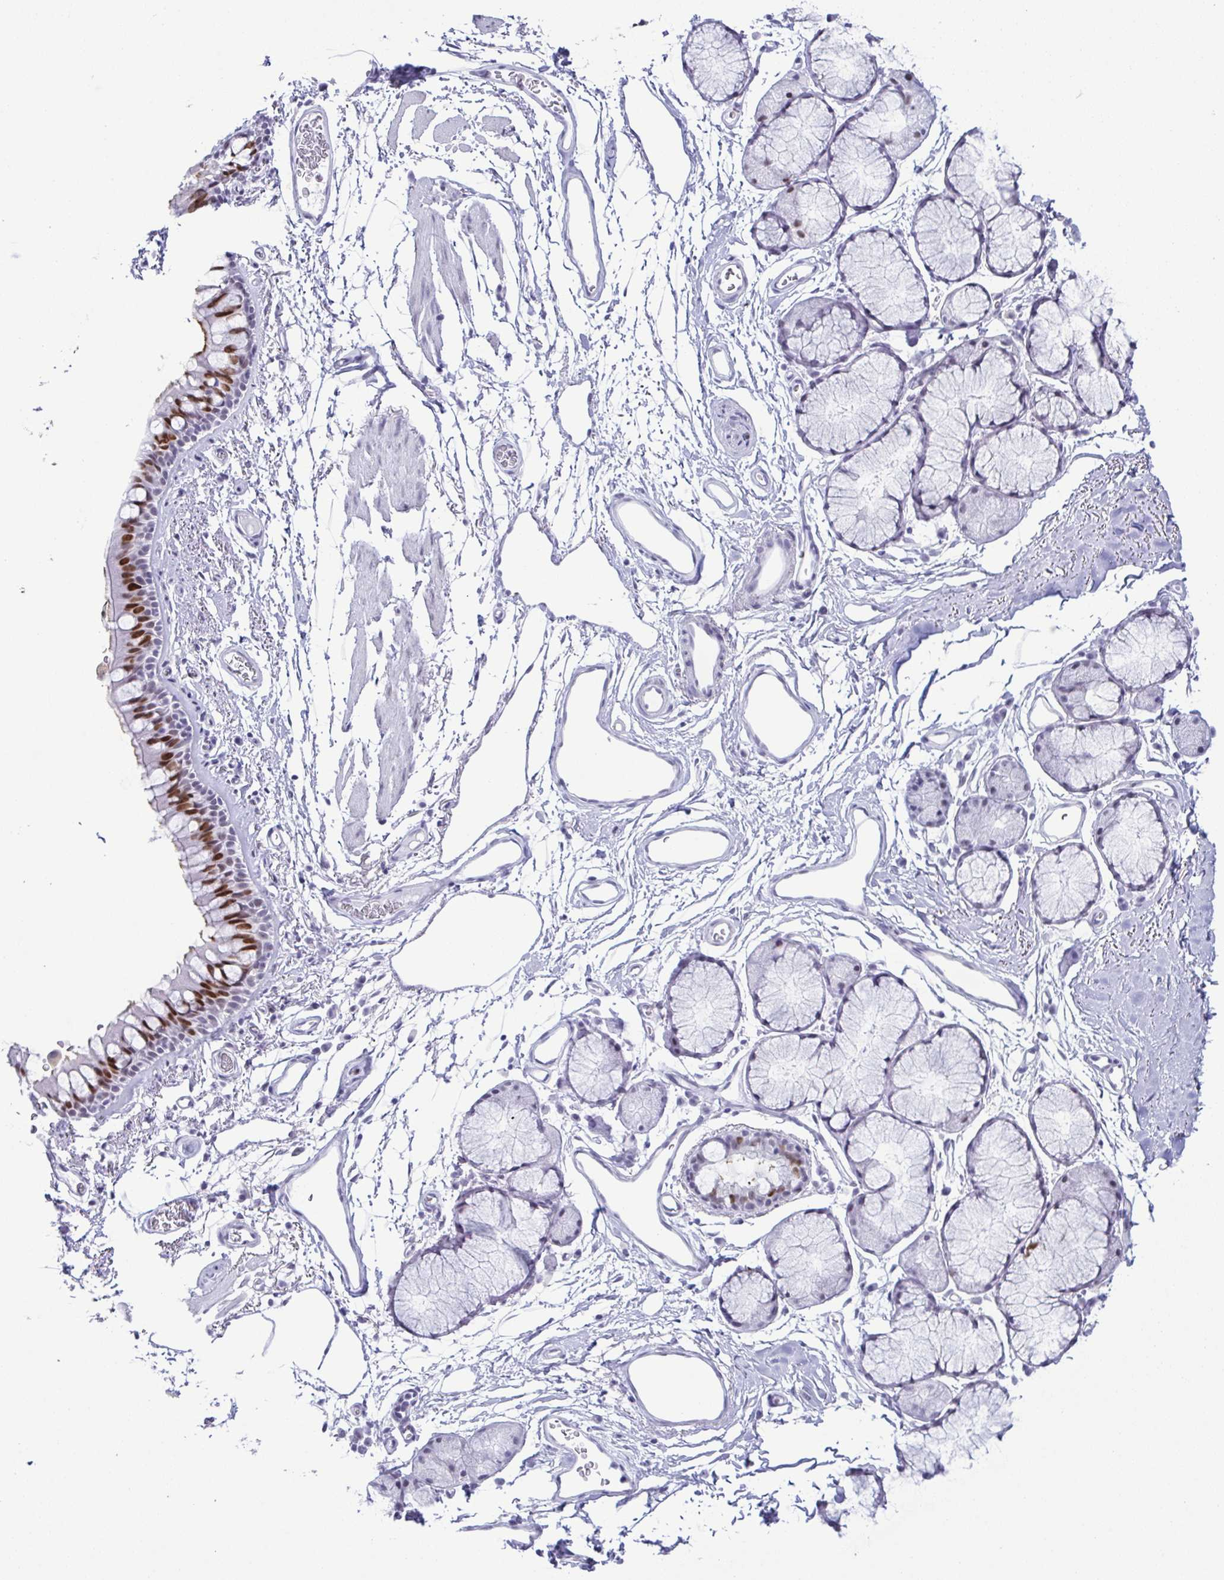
{"staining": {"intensity": "strong", "quantity": "25%-75%", "location": "nuclear"}, "tissue": "bronchus", "cell_type": "Respiratory epithelial cells", "image_type": "normal", "snomed": [{"axis": "morphology", "description": "Normal tissue, NOS"}, {"axis": "topography", "description": "Cartilage tissue"}, {"axis": "topography", "description": "Bronchus"}], "caption": "Normal bronchus shows strong nuclear expression in approximately 25%-75% of respiratory epithelial cells.", "gene": "SUGP2", "patient": {"sex": "female", "age": 79}}